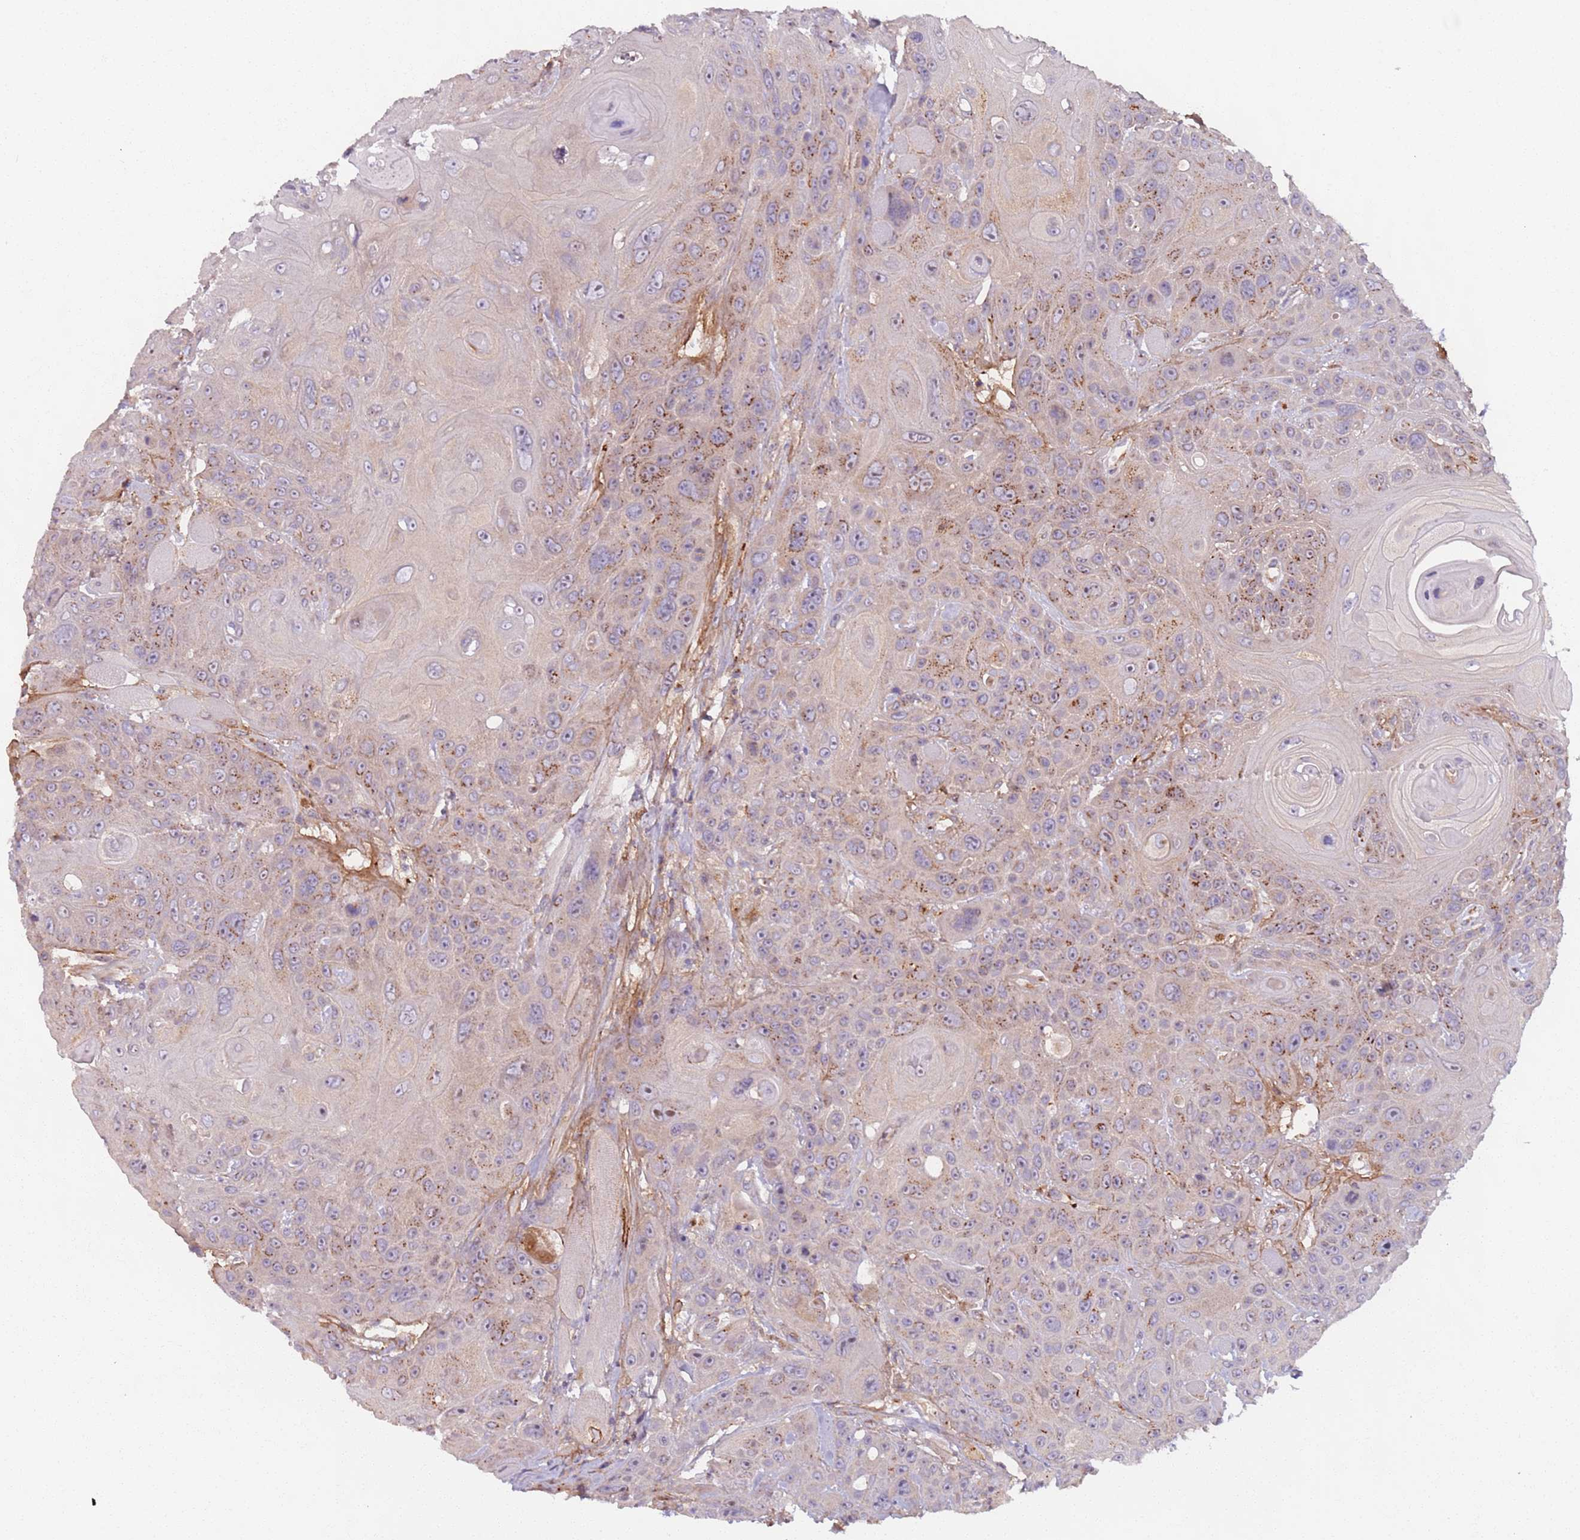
{"staining": {"intensity": "moderate", "quantity": "<25%", "location": "cytoplasmic/membranous"}, "tissue": "head and neck cancer", "cell_type": "Tumor cells", "image_type": "cancer", "snomed": [{"axis": "morphology", "description": "Squamous cell carcinoma, NOS"}, {"axis": "topography", "description": "Head-Neck"}], "caption": "Protein expression analysis of head and neck squamous cell carcinoma reveals moderate cytoplasmic/membranous expression in approximately <25% of tumor cells. The staining was performed using DAB, with brown indicating positive protein expression. Nuclei are stained blue with hematoxylin.", "gene": "AKTIP", "patient": {"sex": "female", "age": 59}}